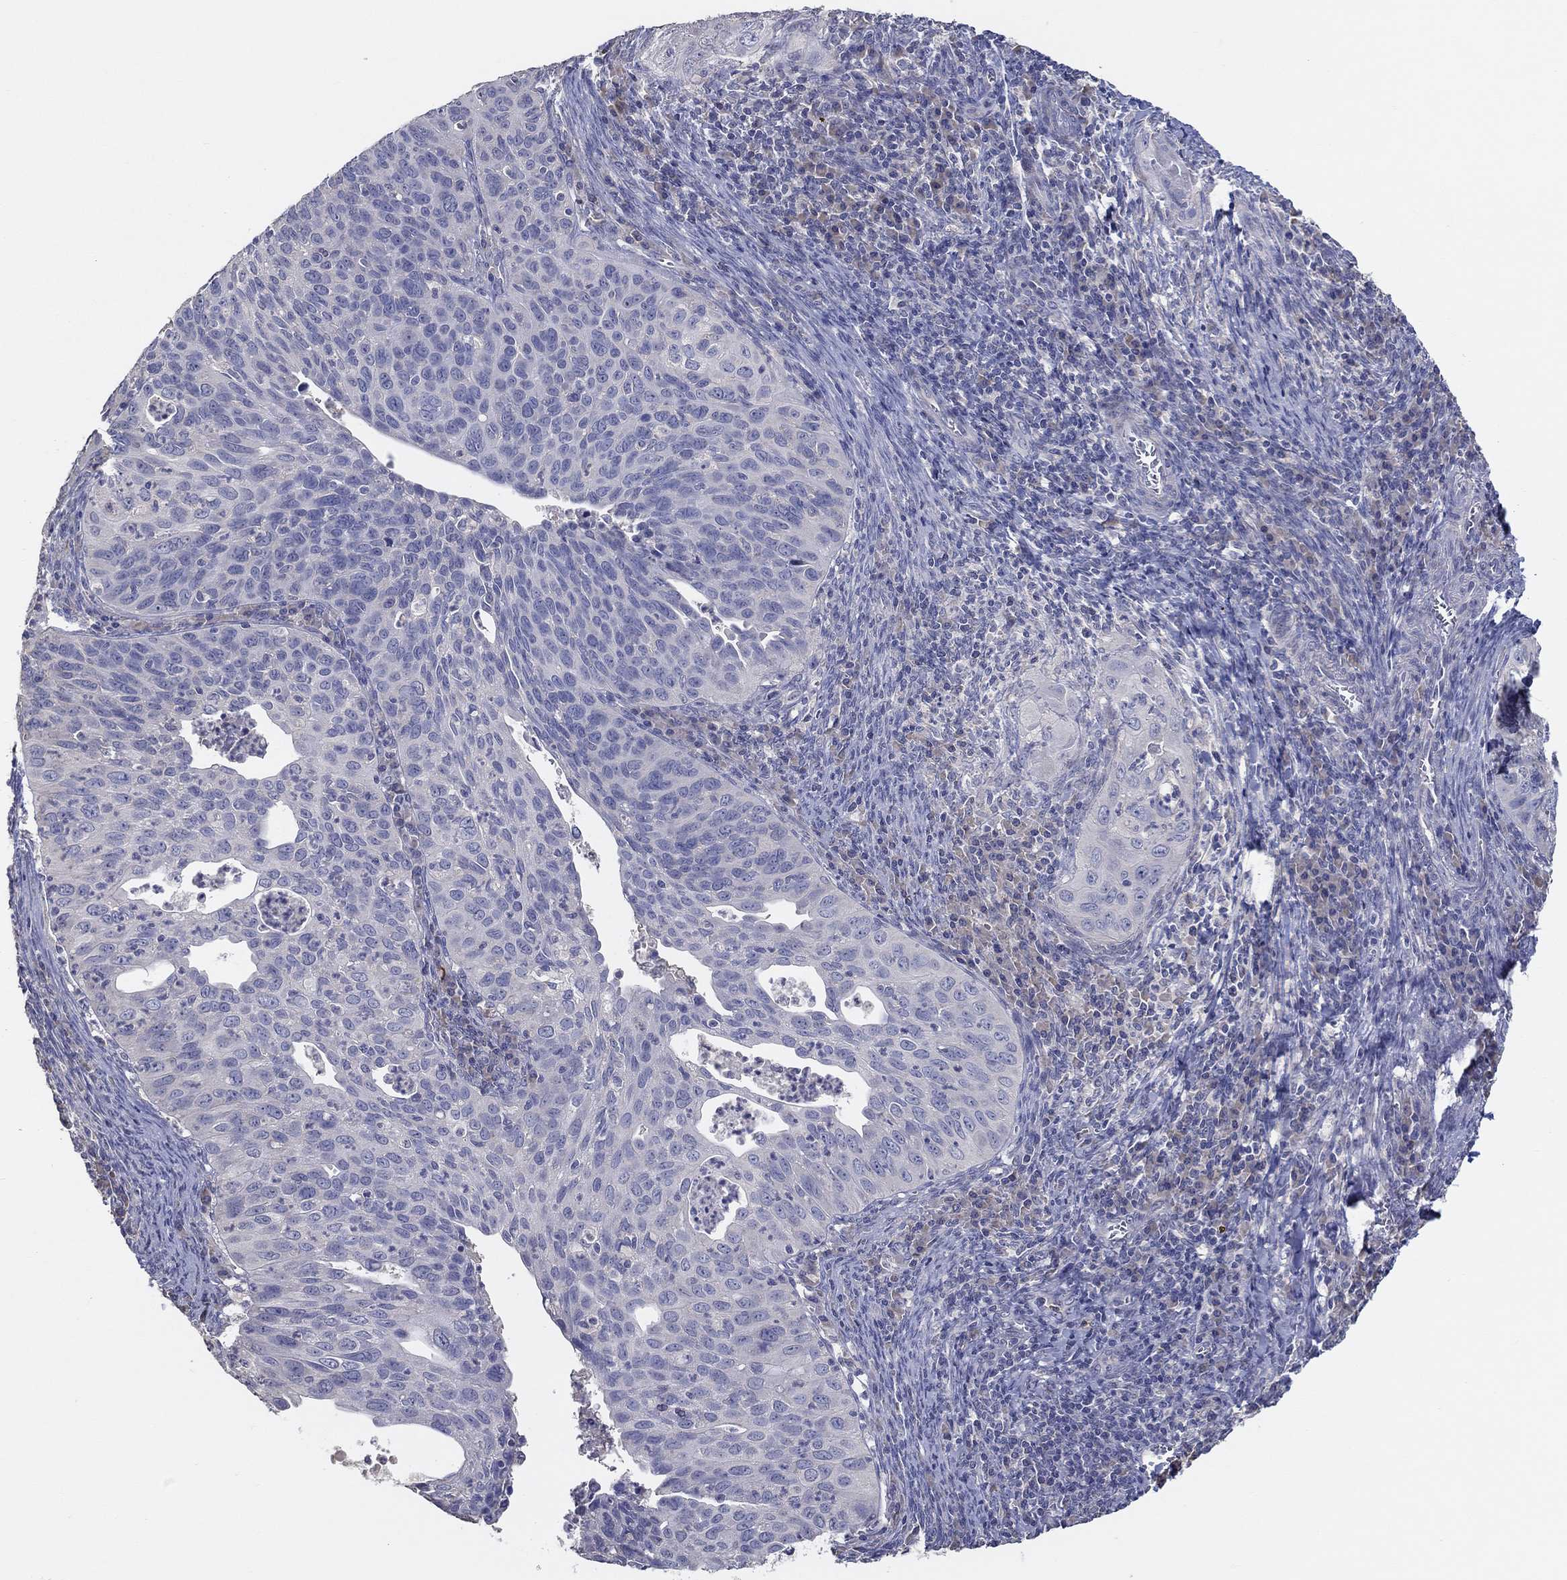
{"staining": {"intensity": "negative", "quantity": "none", "location": "none"}, "tissue": "cervical cancer", "cell_type": "Tumor cells", "image_type": "cancer", "snomed": [{"axis": "morphology", "description": "Squamous cell carcinoma, NOS"}, {"axis": "topography", "description": "Cervix"}], "caption": "Photomicrograph shows no significant protein expression in tumor cells of squamous cell carcinoma (cervical).", "gene": "DOCK3", "patient": {"sex": "female", "age": 26}}